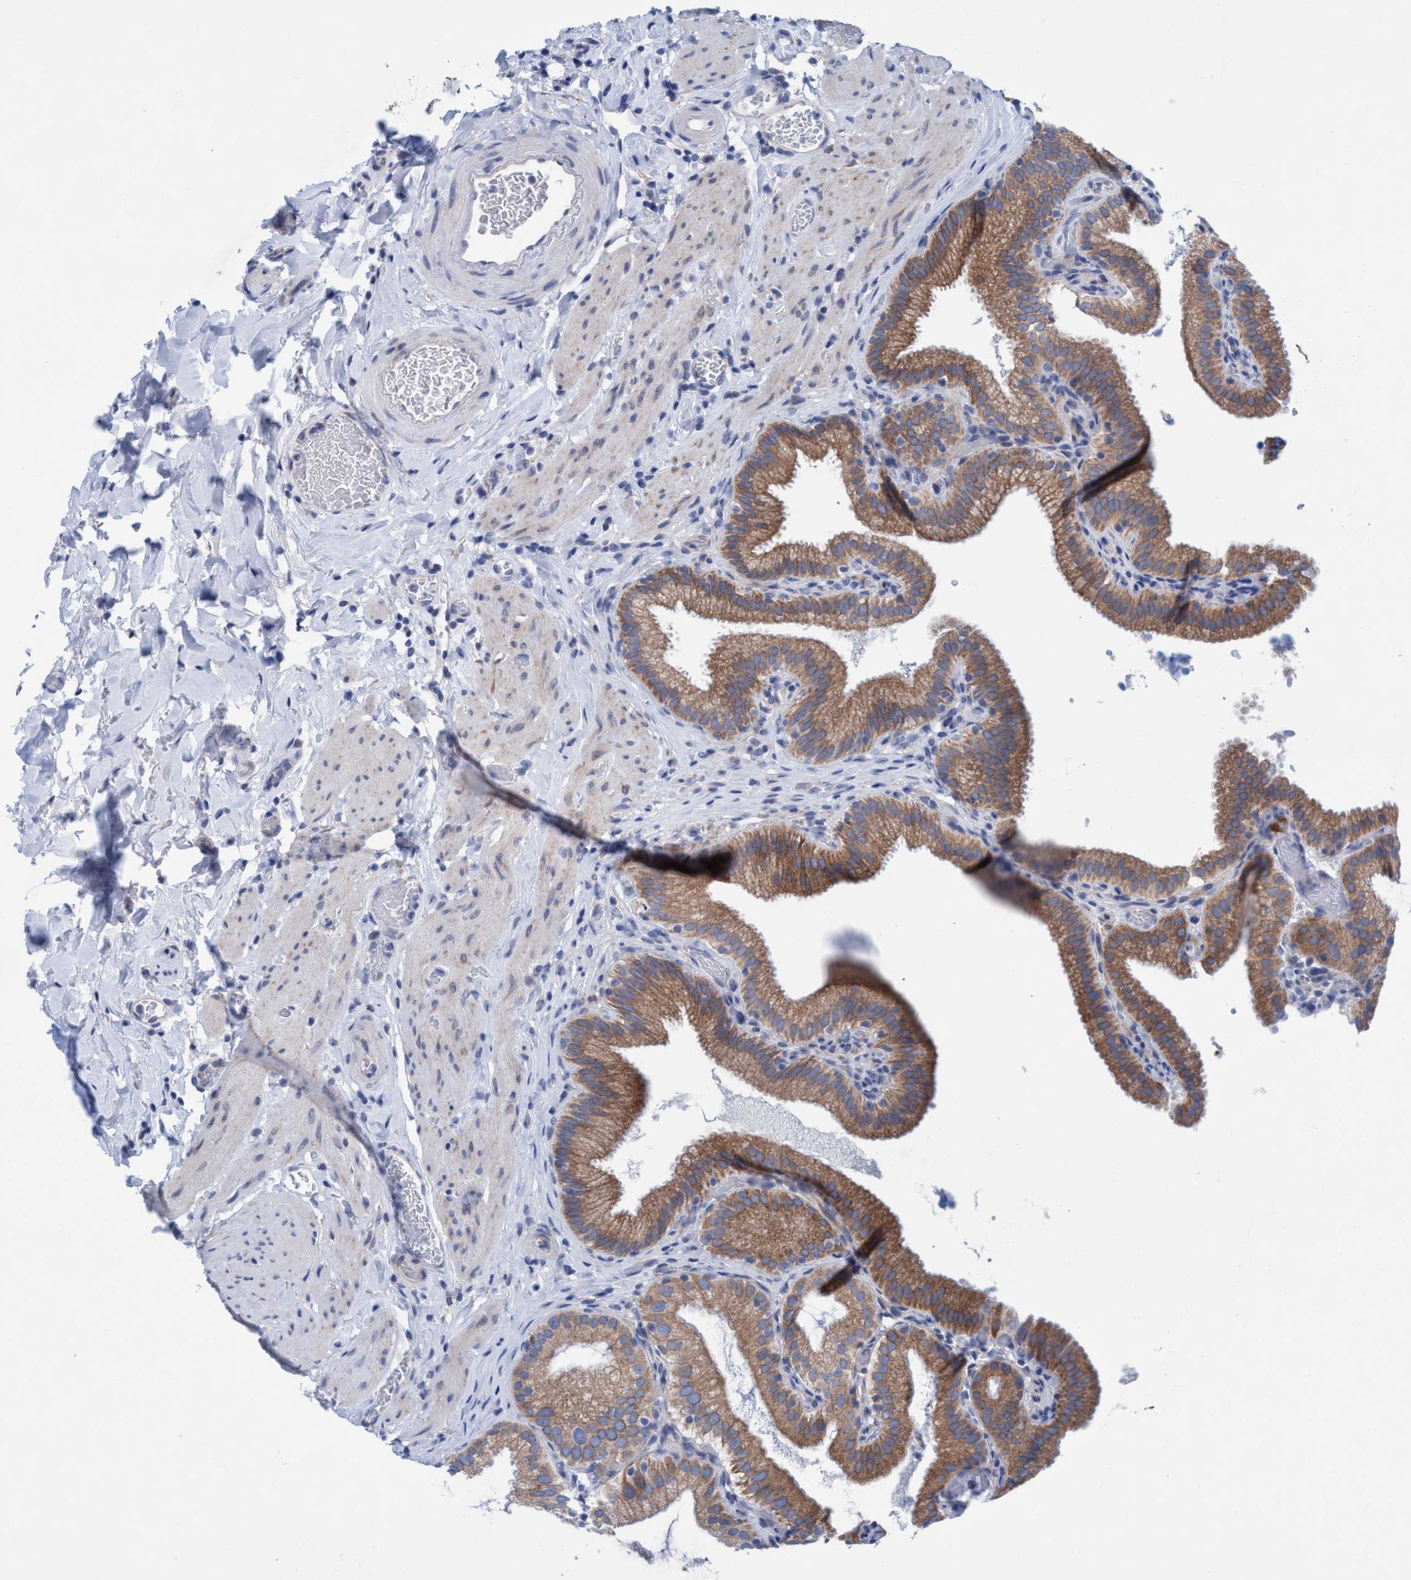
{"staining": {"intensity": "moderate", "quantity": ">75%", "location": "cytoplasmic/membranous"}, "tissue": "gallbladder", "cell_type": "Glandular cells", "image_type": "normal", "snomed": [{"axis": "morphology", "description": "Normal tissue, NOS"}, {"axis": "topography", "description": "Gallbladder"}], "caption": "IHC of normal human gallbladder demonstrates medium levels of moderate cytoplasmic/membranous expression in about >75% of glandular cells.", "gene": "RSAD1", "patient": {"sex": "male", "age": 54}}